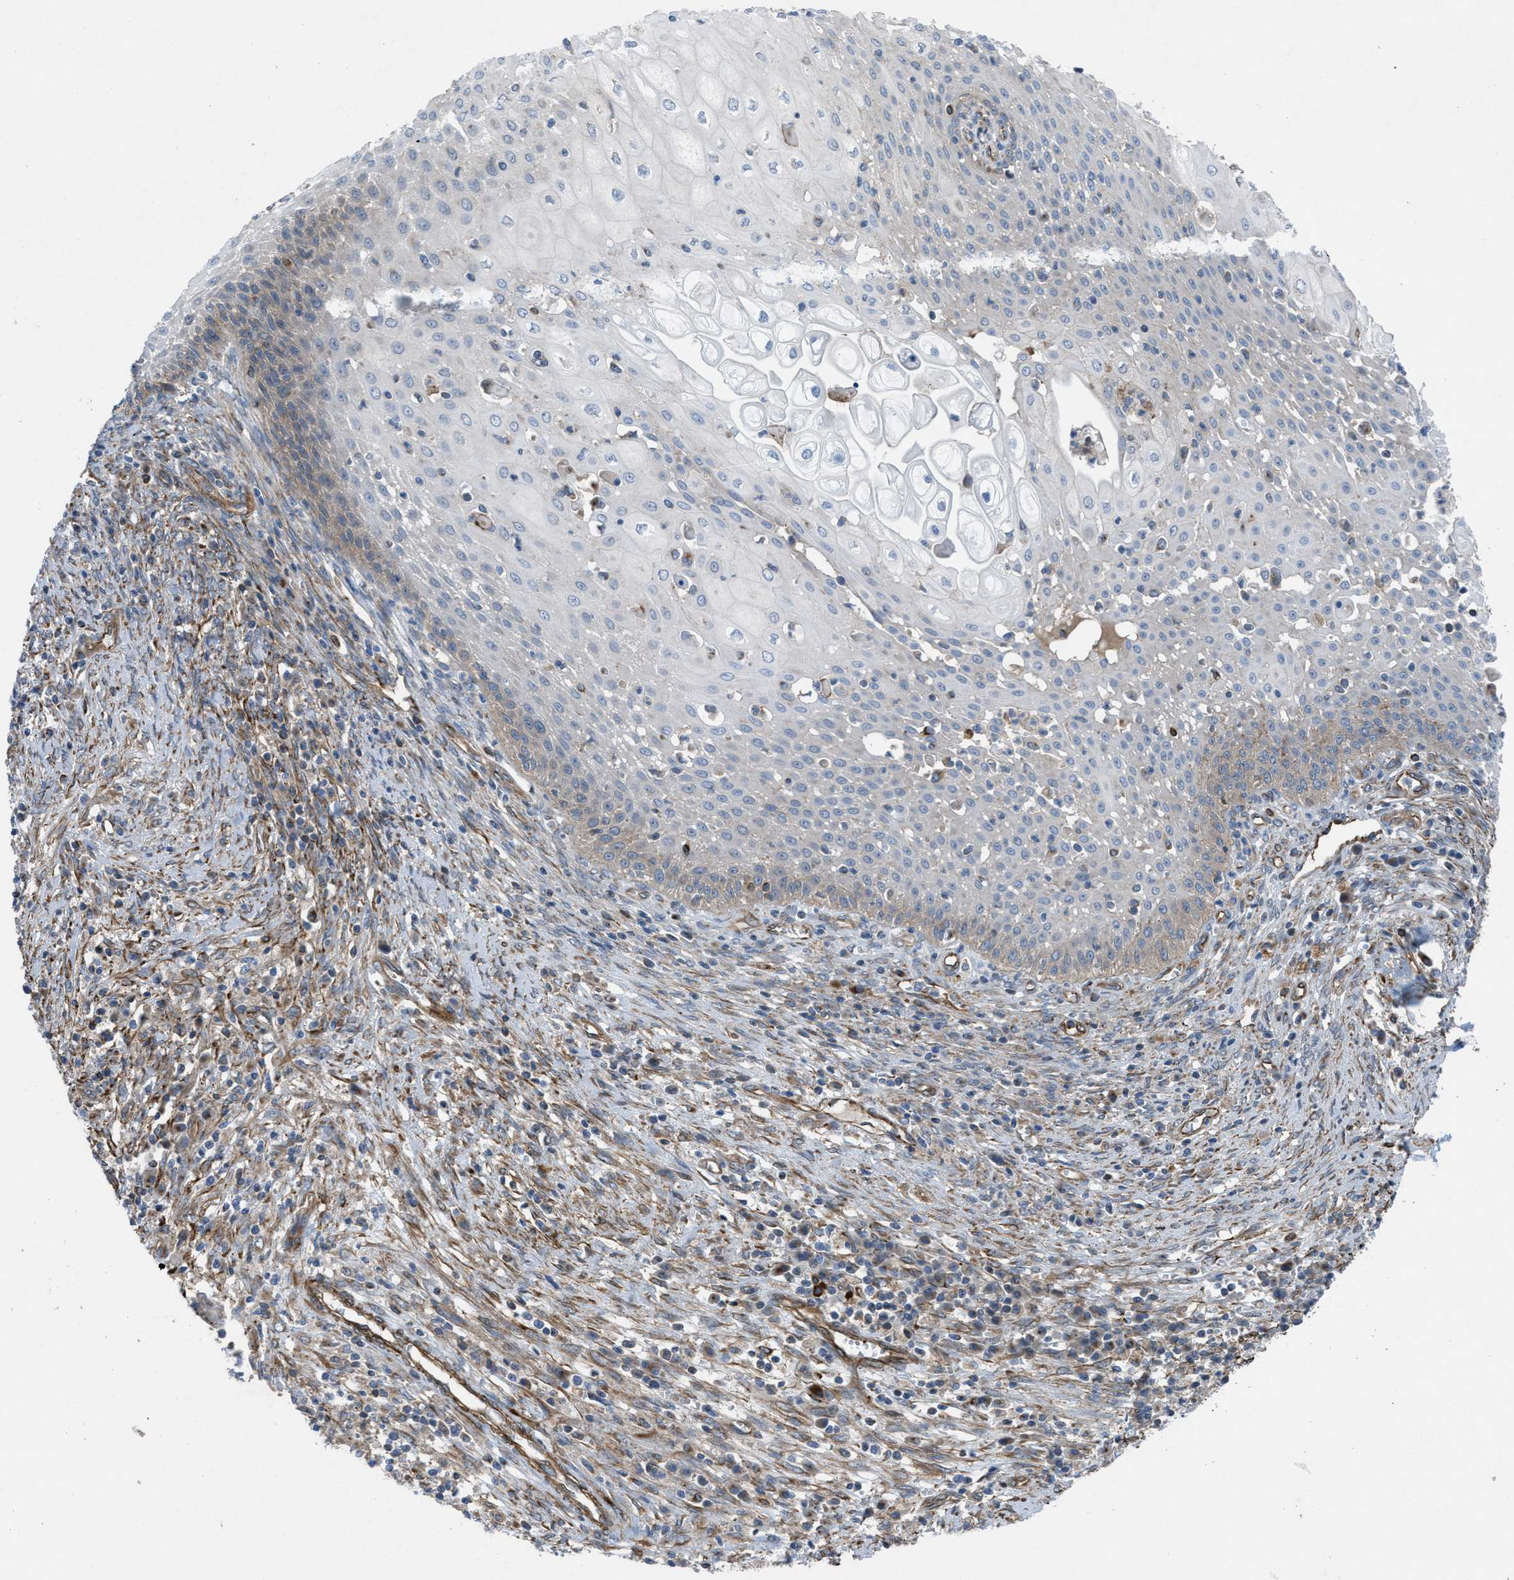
{"staining": {"intensity": "weak", "quantity": ">75%", "location": "cytoplasmic/membranous"}, "tissue": "cervical cancer", "cell_type": "Tumor cells", "image_type": "cancer", "snomed": [{"axis": "morphology", "description": "Adenocarcinoma, NOS"}, {"axis": "topography", "description": "Cervix"}], "caption": "Cervical cancer (adenocarcinoma) was stained to show a protein in brown. There is low levels of weak cytoplasmic/membranous staining in approximately >75% of tumor cells.", "gene": "SLC6A9", "patient": {"sex": "female", "age": 44}}